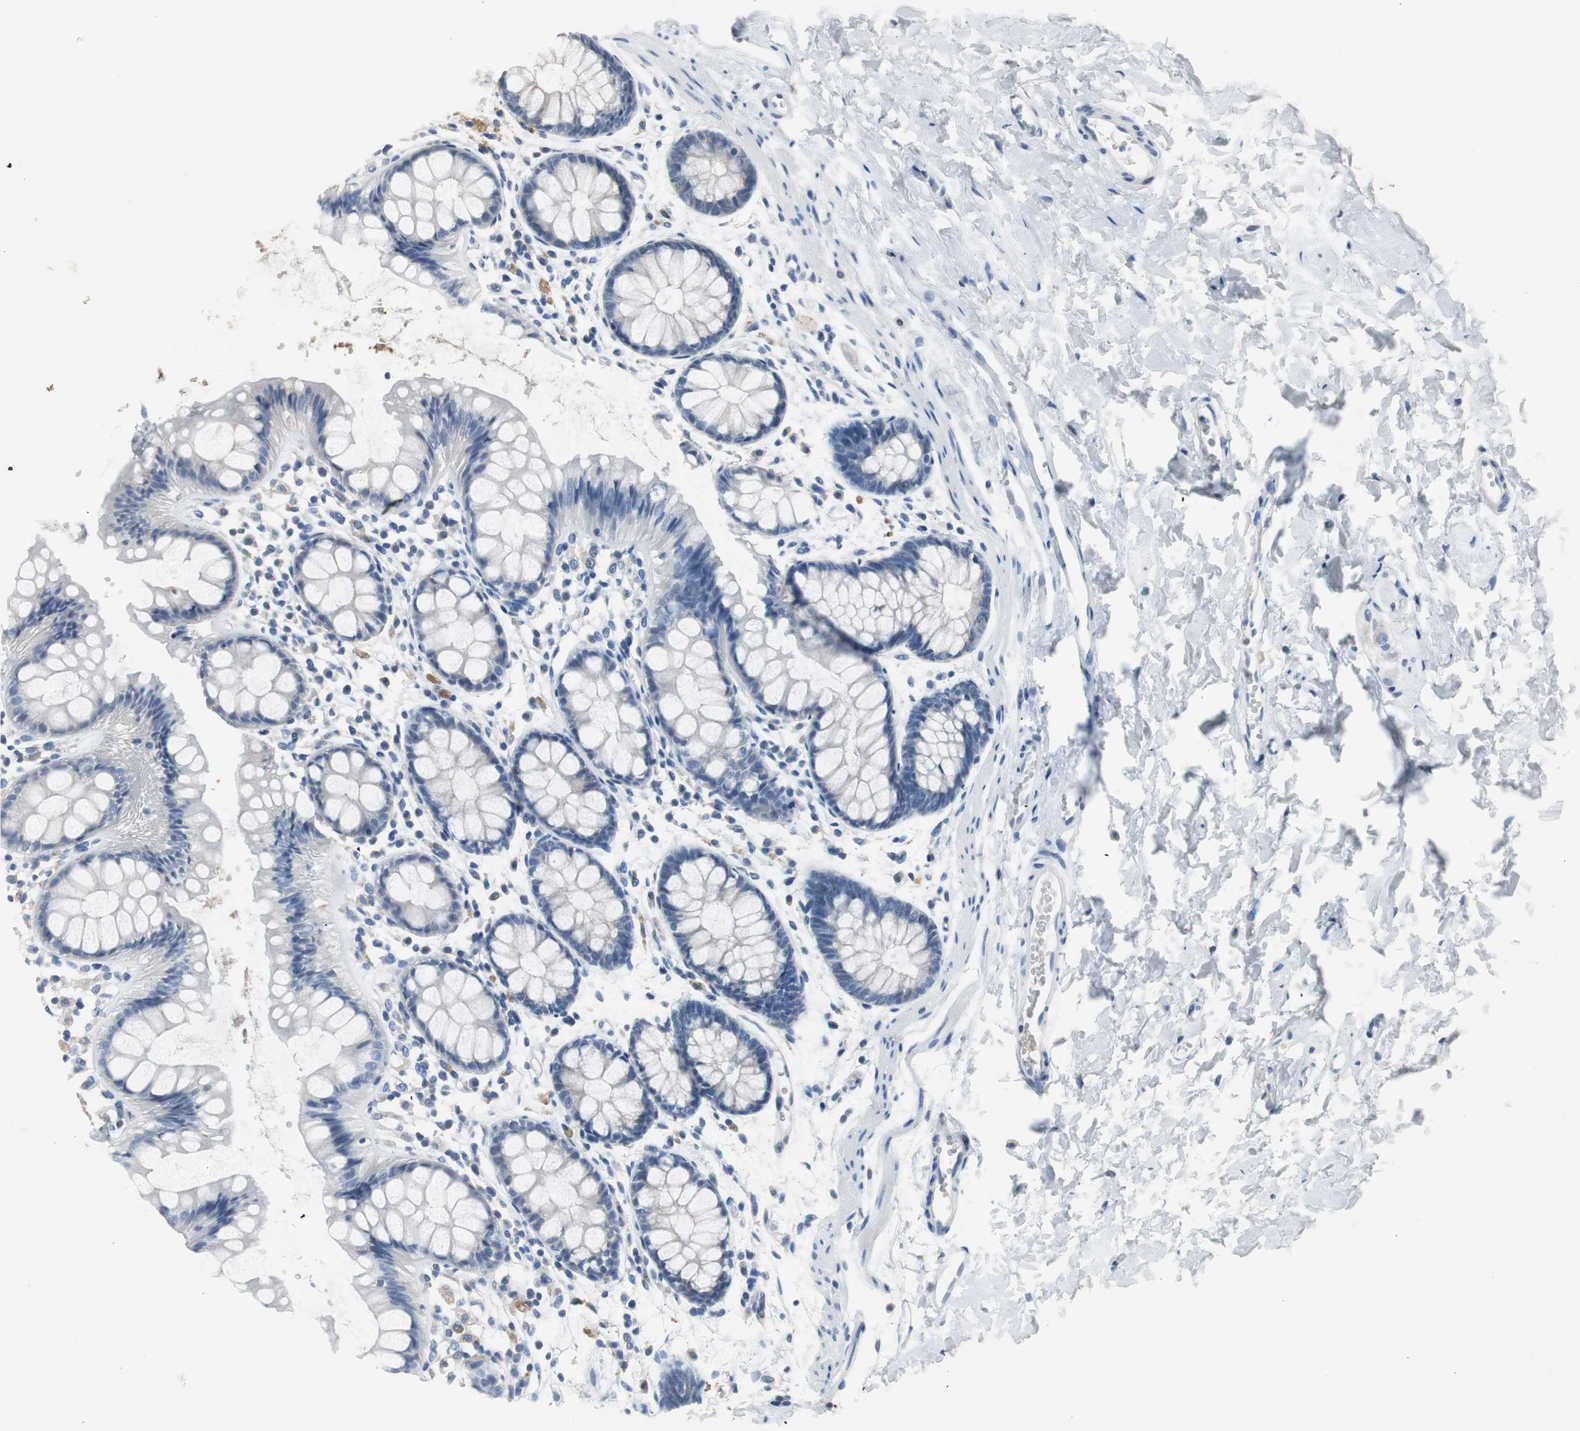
{"staining": {"intensity": "negative", "quantity": "none", "location": "none"}, "tissue": "rectum", "cell_type": "Glandular cells", "image_type": "normal", "snomed": [{"axis": "morphology", "description": "Normal tissue, NOS"}, {"axis": "topography", "description": "Rectum"}], "caption": "Glandular cells show no significant protein expression in normal rectum. (DAB (3,3'-diaminobenzidine) IHC with hematoxylin counter stain).", "gene": "LRP2", "patient": {"sex": "female", "age": 66}}